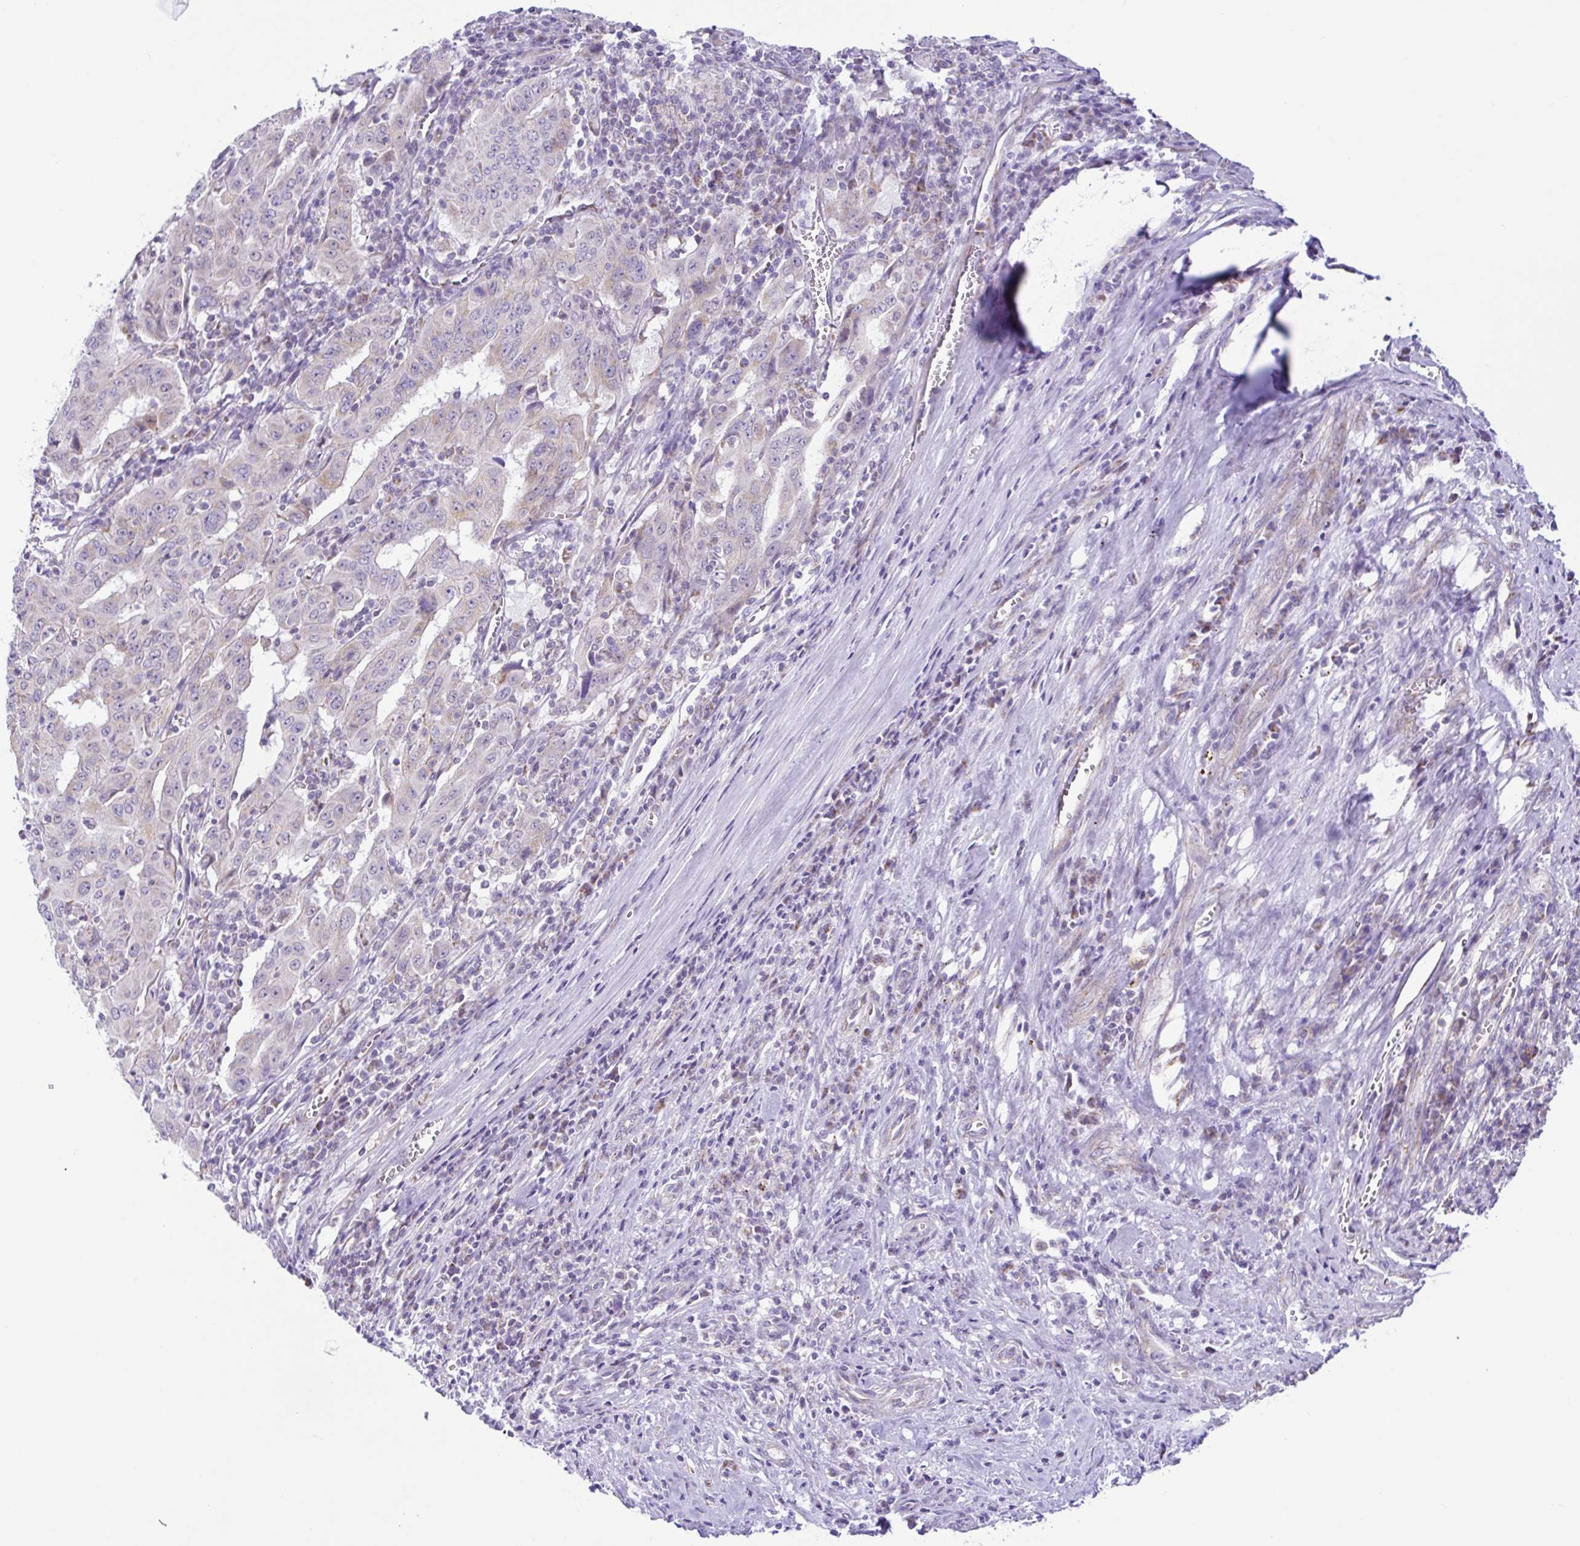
{"staining": {"intensity": "weak", "quantity": "<25%", "location": "cytoplasmic/membranous"}, "tissue": "pancreatic cancer", "cell_type": "Tumor cells", "image_type": "cancer", "snomed": [{"axis": "morphology", "description": "Adenocarcinoma, NOS"}, {"axis": "topography", "description": "Pancreas"}], "caption": "Photomicrograph shows no protein staining in tumor cells of pancreatic cancer tissue.", "gene": "NDUFS2", "patient": {"sex": "male", "age": 63}}